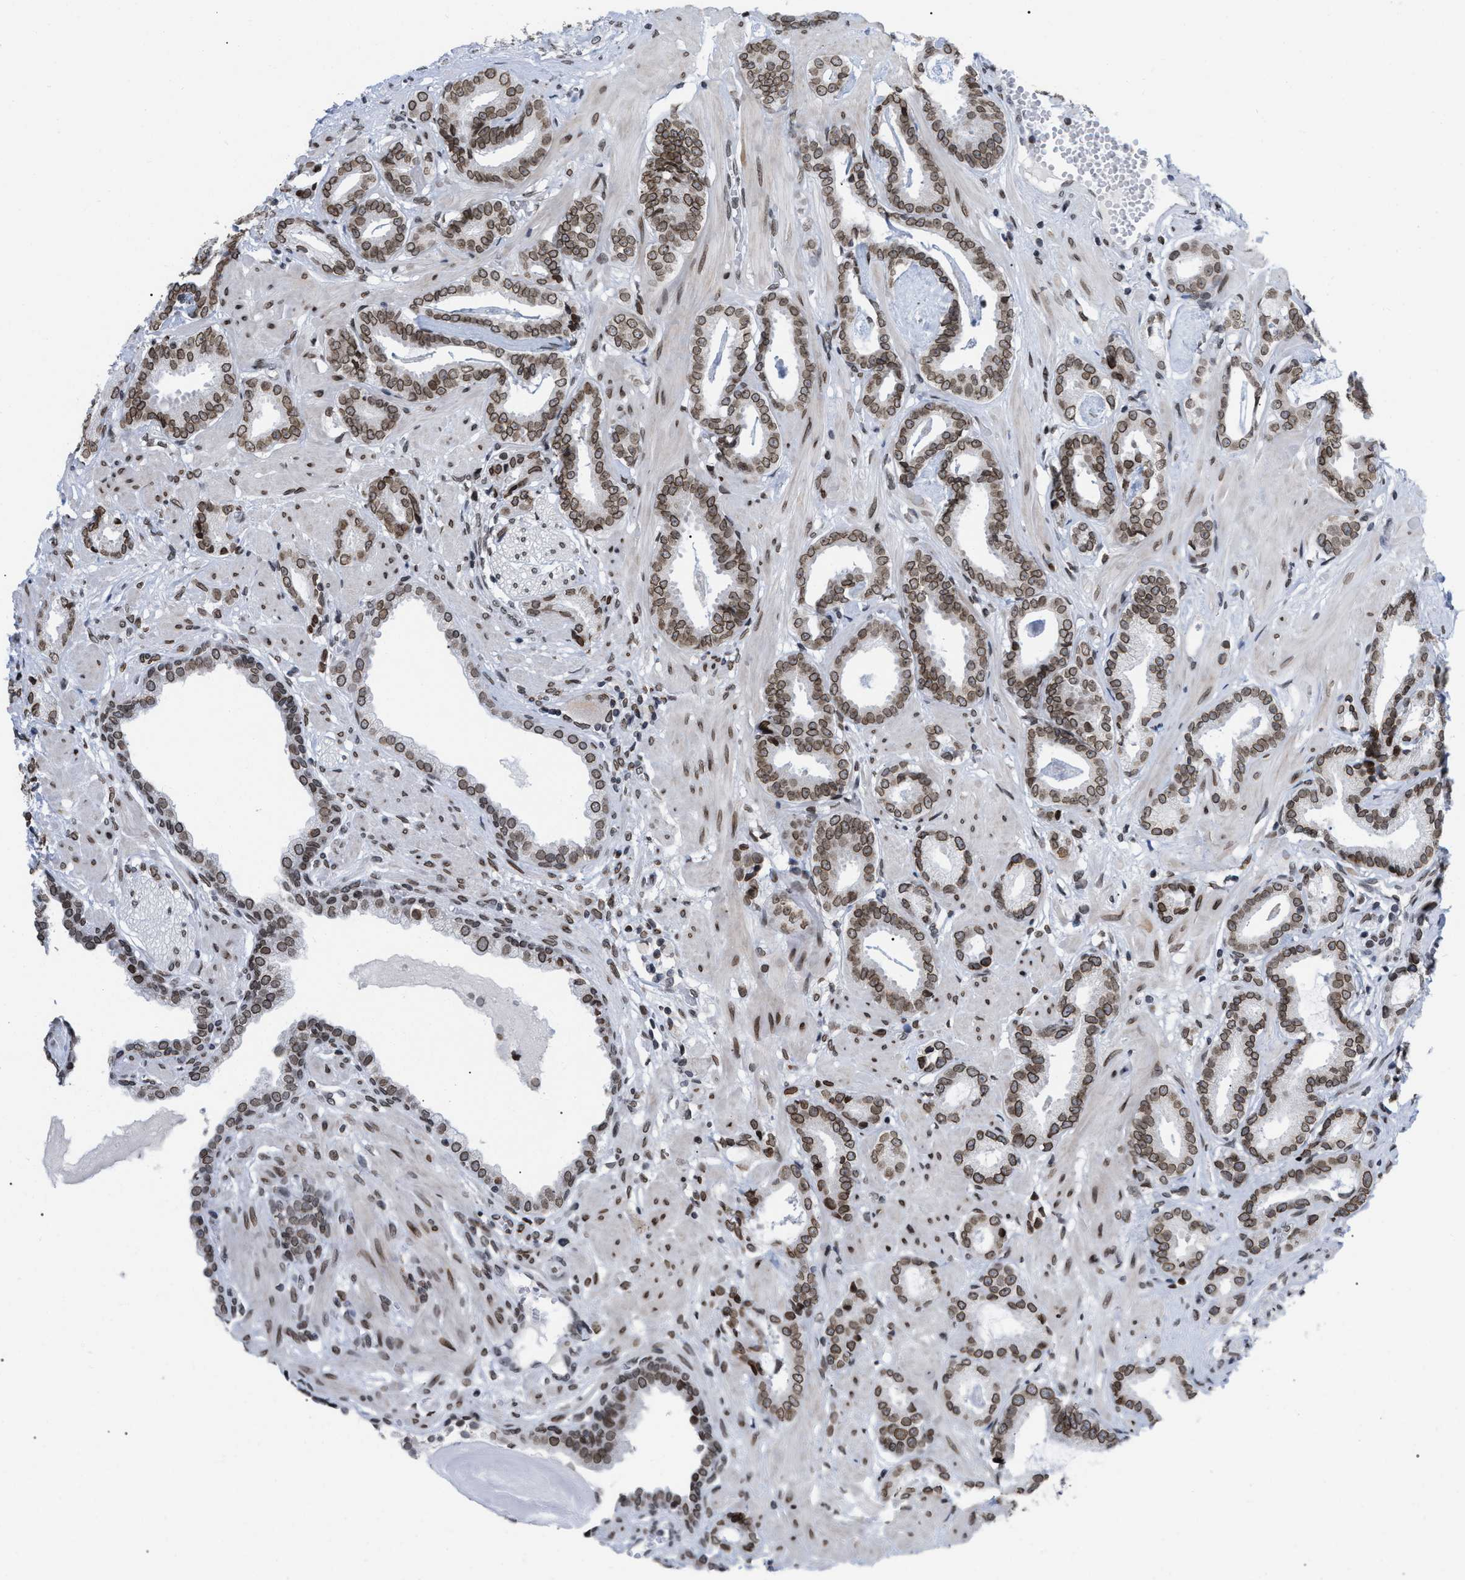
{"staining": {"intensity": "moderate", "quantity": ">75%", "location": "cytoplasmic/membranous,nuclear"}, "tissue": "prostate cancer", "cell_type": "Tumor cells", "image_type": "cancer", "snomed": [{"axis": "morphology", "description": "Adenocarcinoma, Low grade"}, {"axis": "topography", "description": "Prostate"}], "caption": "Adenocarcinoma (low-grade) (prostate) tissue exhibits moderate cytoplasmic/membranous and nuclear expression in about >75% of tumor cells, visualized by immunohistochemistry. The staining was performed using DAB, with brown indicating positive protein expression. Nuclei are stained blue with hematoxylin.", "gene": "TPR", "patient": {"sex": "male", "age": 53}}